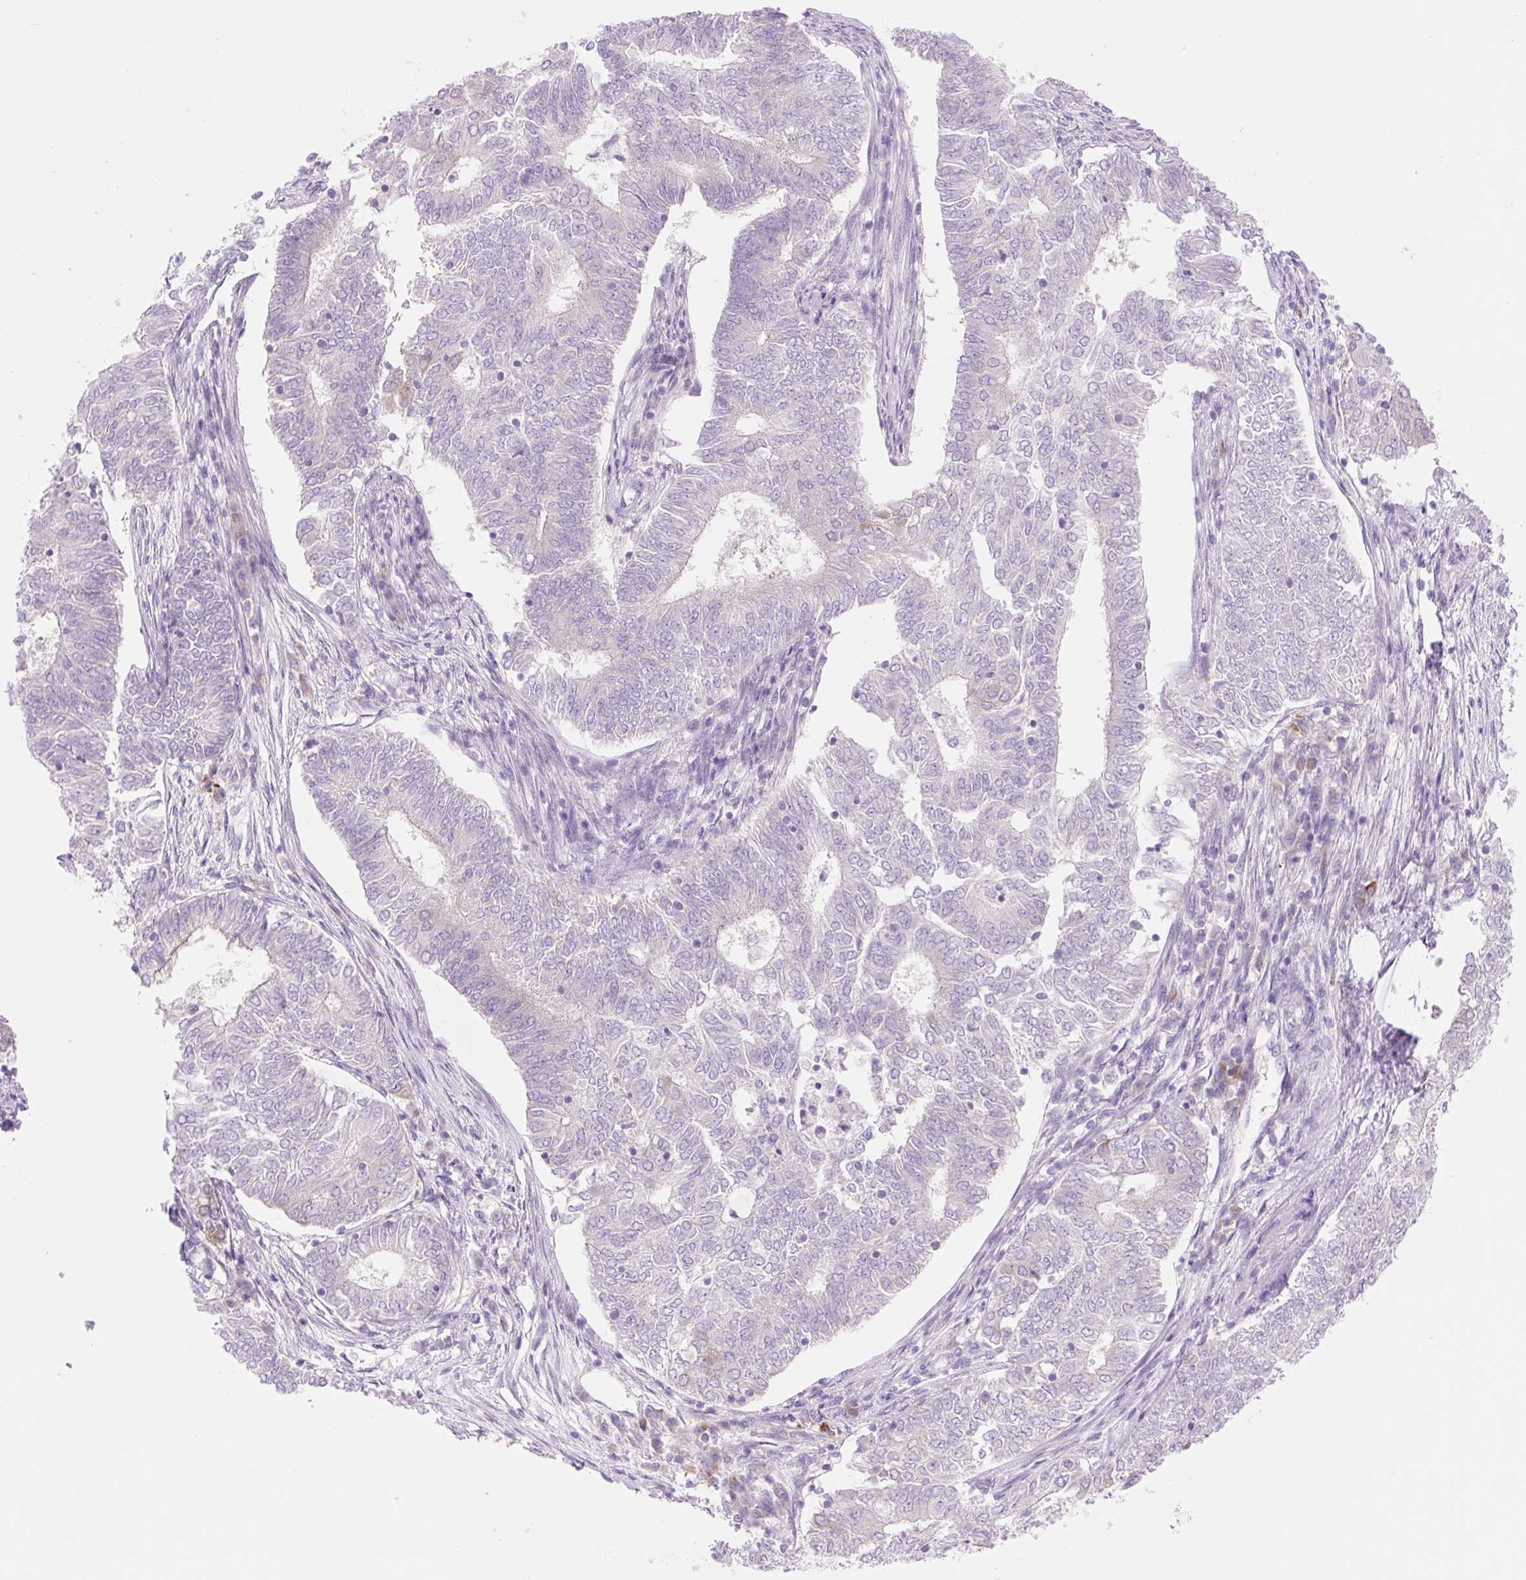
{"staining": {"intensity": "negative", "quantity": "none", "location": "none"}, "tissue": "endometrial cancer", "cell_type": "Tumor cells", "image_type": "cancer", "snomed": [{"axis": "morphology", "description": "Adenocarcinoma, NOS"}, {"axis": "topography", "description": "Endometrium"}], "caption": "This is an immunohistochemistry (IHC) histopathology image of endometrial adenocarcinoma. There is no staining in tumor cells.", "gene": "CELF6", "patient": {"sex": "female", "age": 62}}